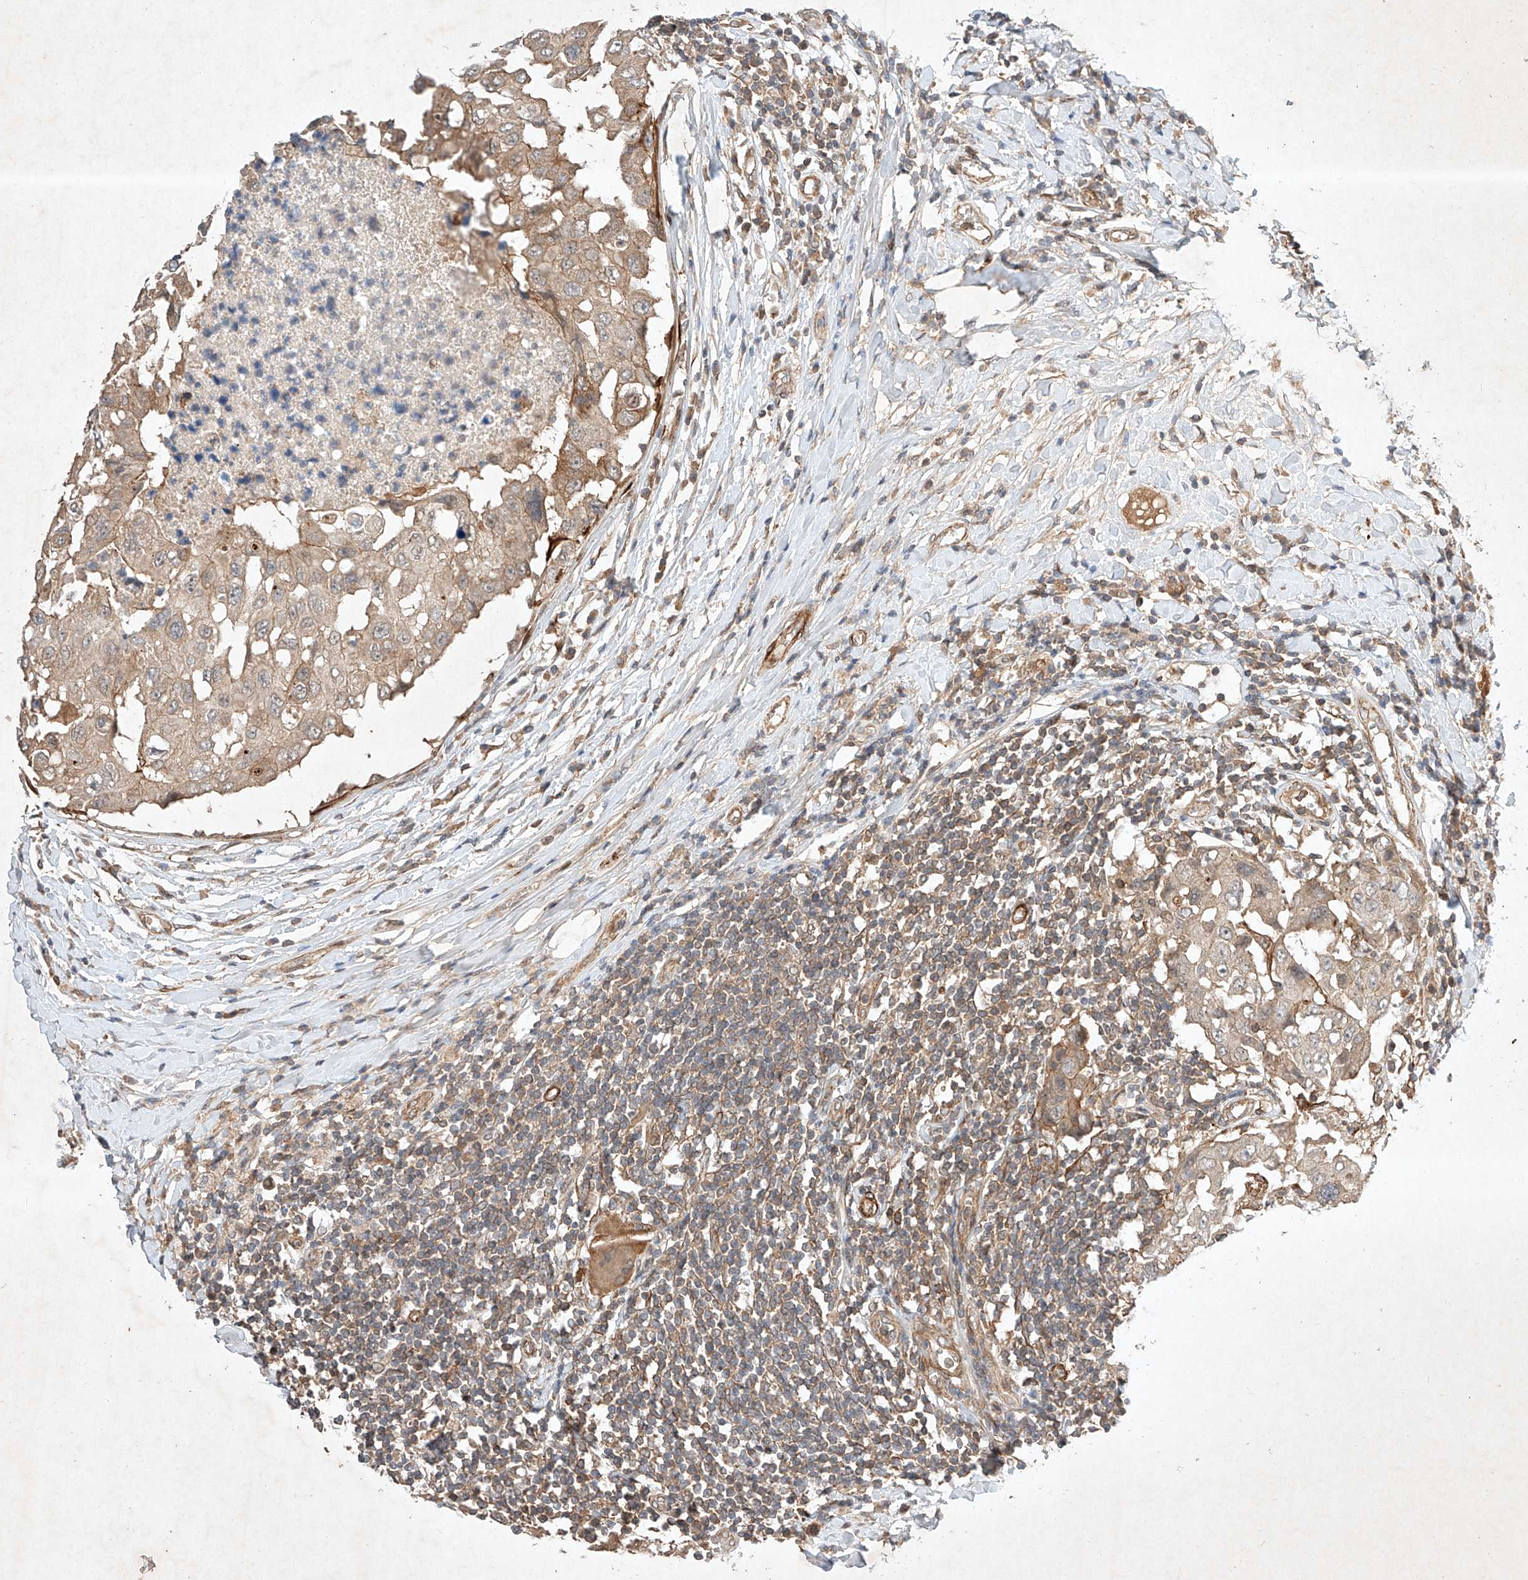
{"staining": {"intensity": "weak", "quantity": ">75%", "location": "cytoplasmic/membranous"}, "tissue": "breast cancer", "cell_type": "Tumor cells", "image_type": "cancer", "snomed": [{"axis": "morphology", "description": "Duct carcinoma"}, {"axis": "topography", "description": "Breast"}], "caption": "Human breast cancer stained for a protein (brown) shows weak cytoplasmic/membranous positive expression in about >75% of tumor cells.", "gene": "ARHGAP33", "patient": {"sex": "female", "age": 27}}